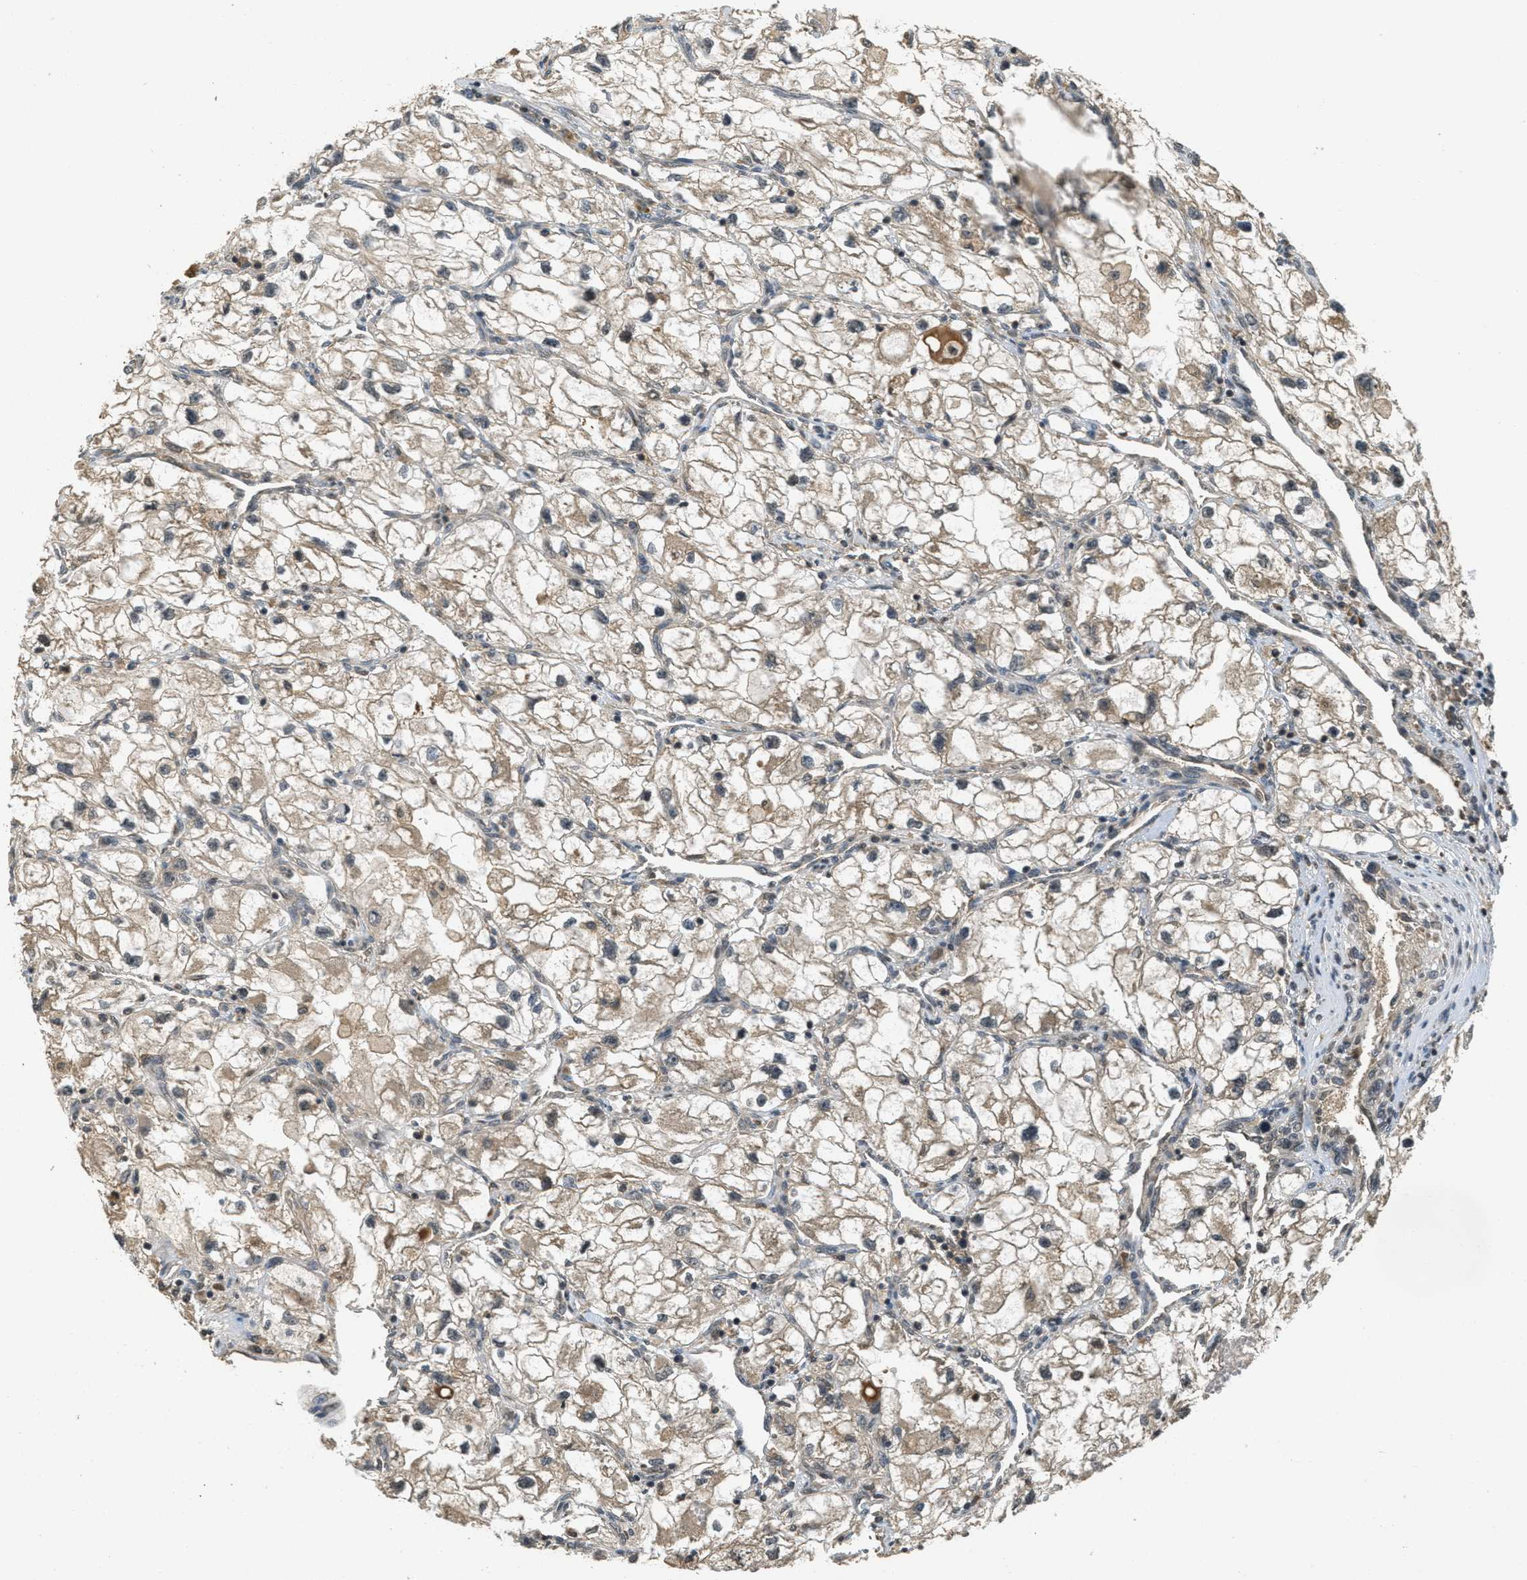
{"staining": {"intensity": "weak", "quantity": ">75%", "location": "cytoplasmic/membranous"}, "tissue": "renal cancer", "cell_type": "Tumor cells", "image_type": "cancer", "snomed": [{"axis": "morphology", "description": "Adenocarcinoma, NOS"}, {"axis": "topography", "description": "Kidney"}], "caption": "Human renal adenocarcinoma stained for a protein (brown) exhibits weak cytoplasmic/membranous positive positivity in approximately >75% of tumor cells.", "gene": "ATG7", "patient": {"sex": "female", "age": 70}}